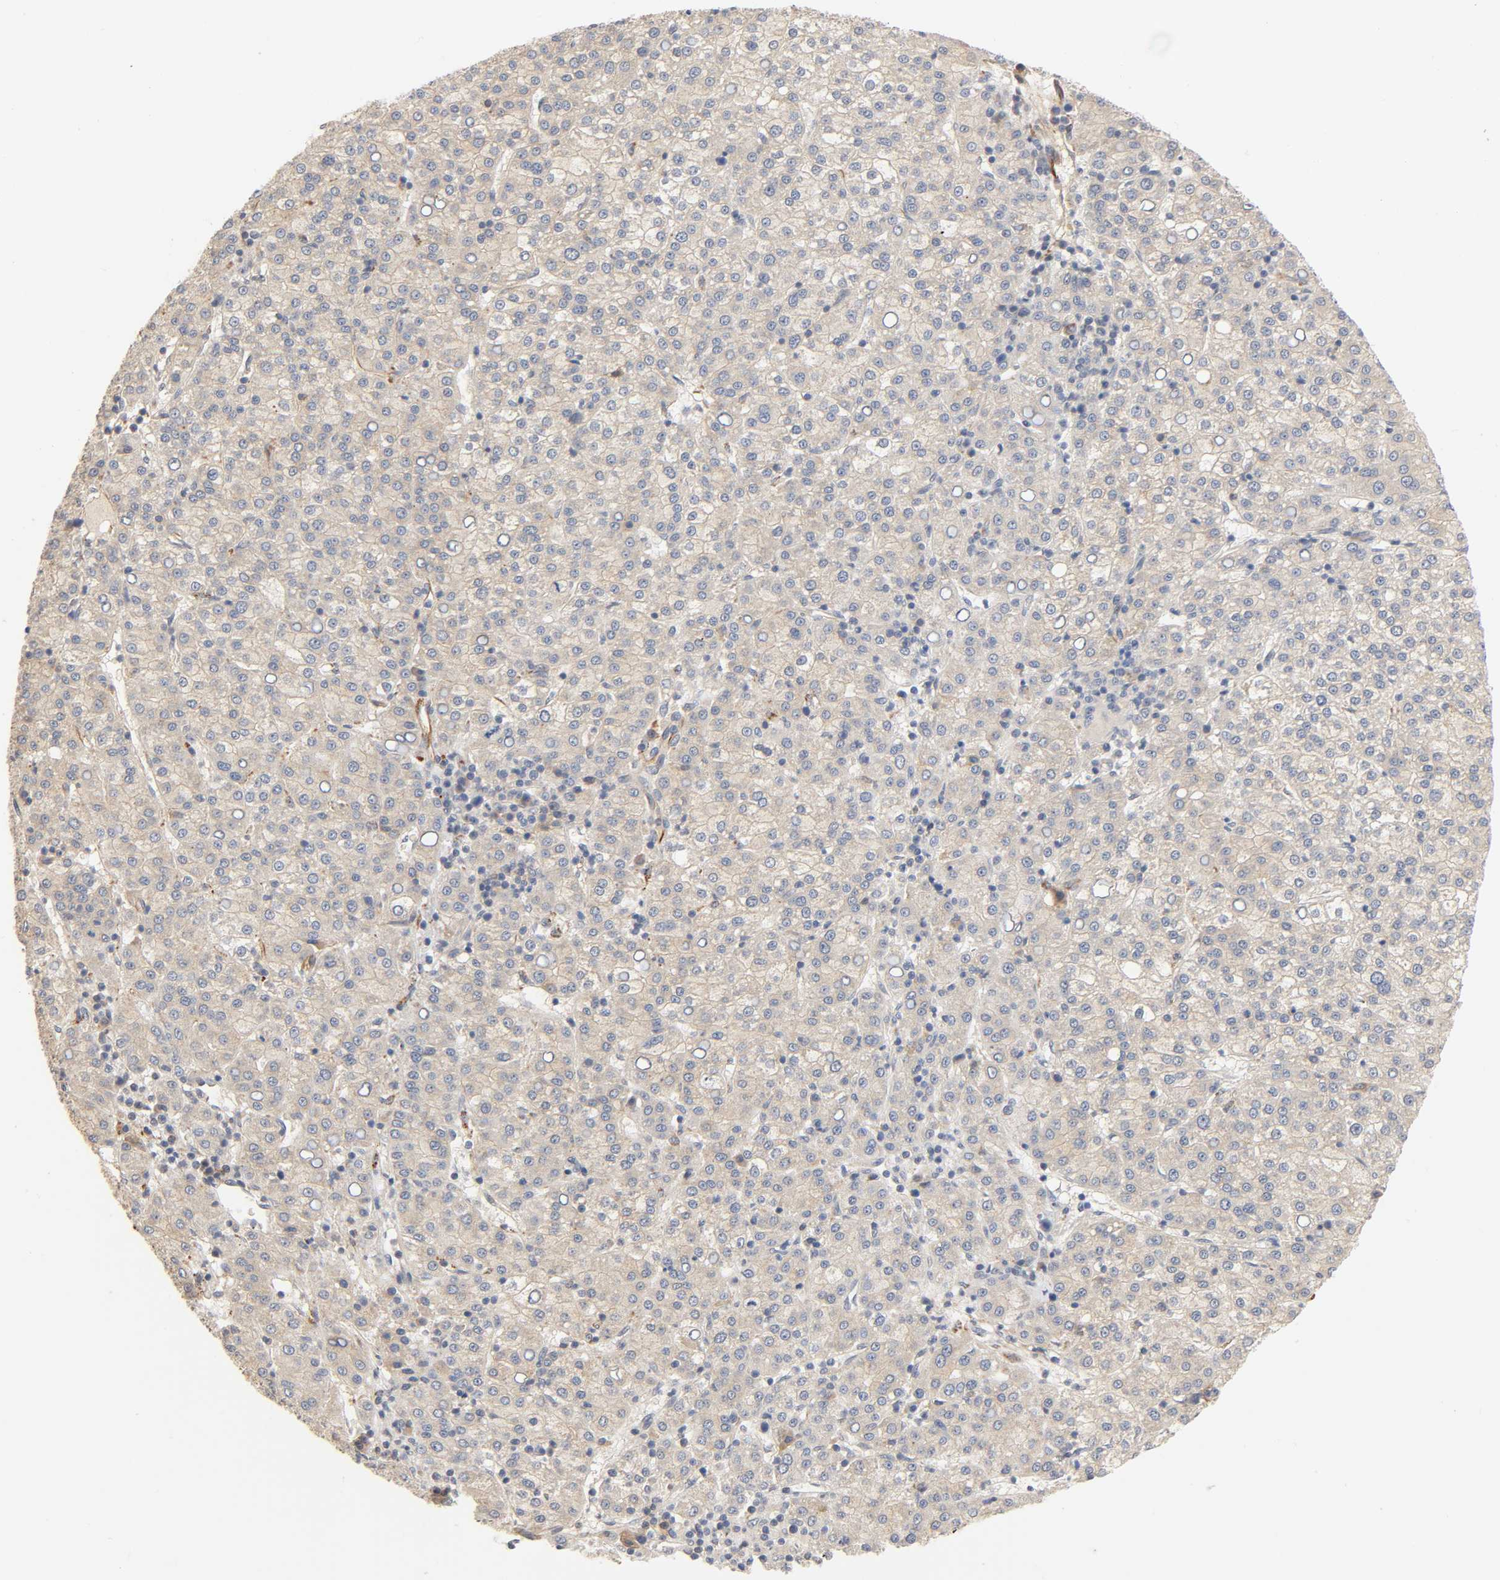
{"staining": {"intensity": "weak", "quantity": ">75%", "location": "cytoplasmic/membranous"}, "tissue": "liver cancer", "cell_type": "Tumor cells", "image_type": "cancer", "snomed": [{"axis": "morphology", "description": "Carcinoma, Hepatocellular, NOS"}, {"axis": "topography", "description": "Liver"}], "caption": "Tumor cells exhibit weak cytoplasmic/membranous staining in approximately >75% of cells in liver cancer. (DAB IHC, brown staining for protein, blue staining for nuclei).", "gene": "REEP6", "patient": {"sex": "female", "age": 58}}